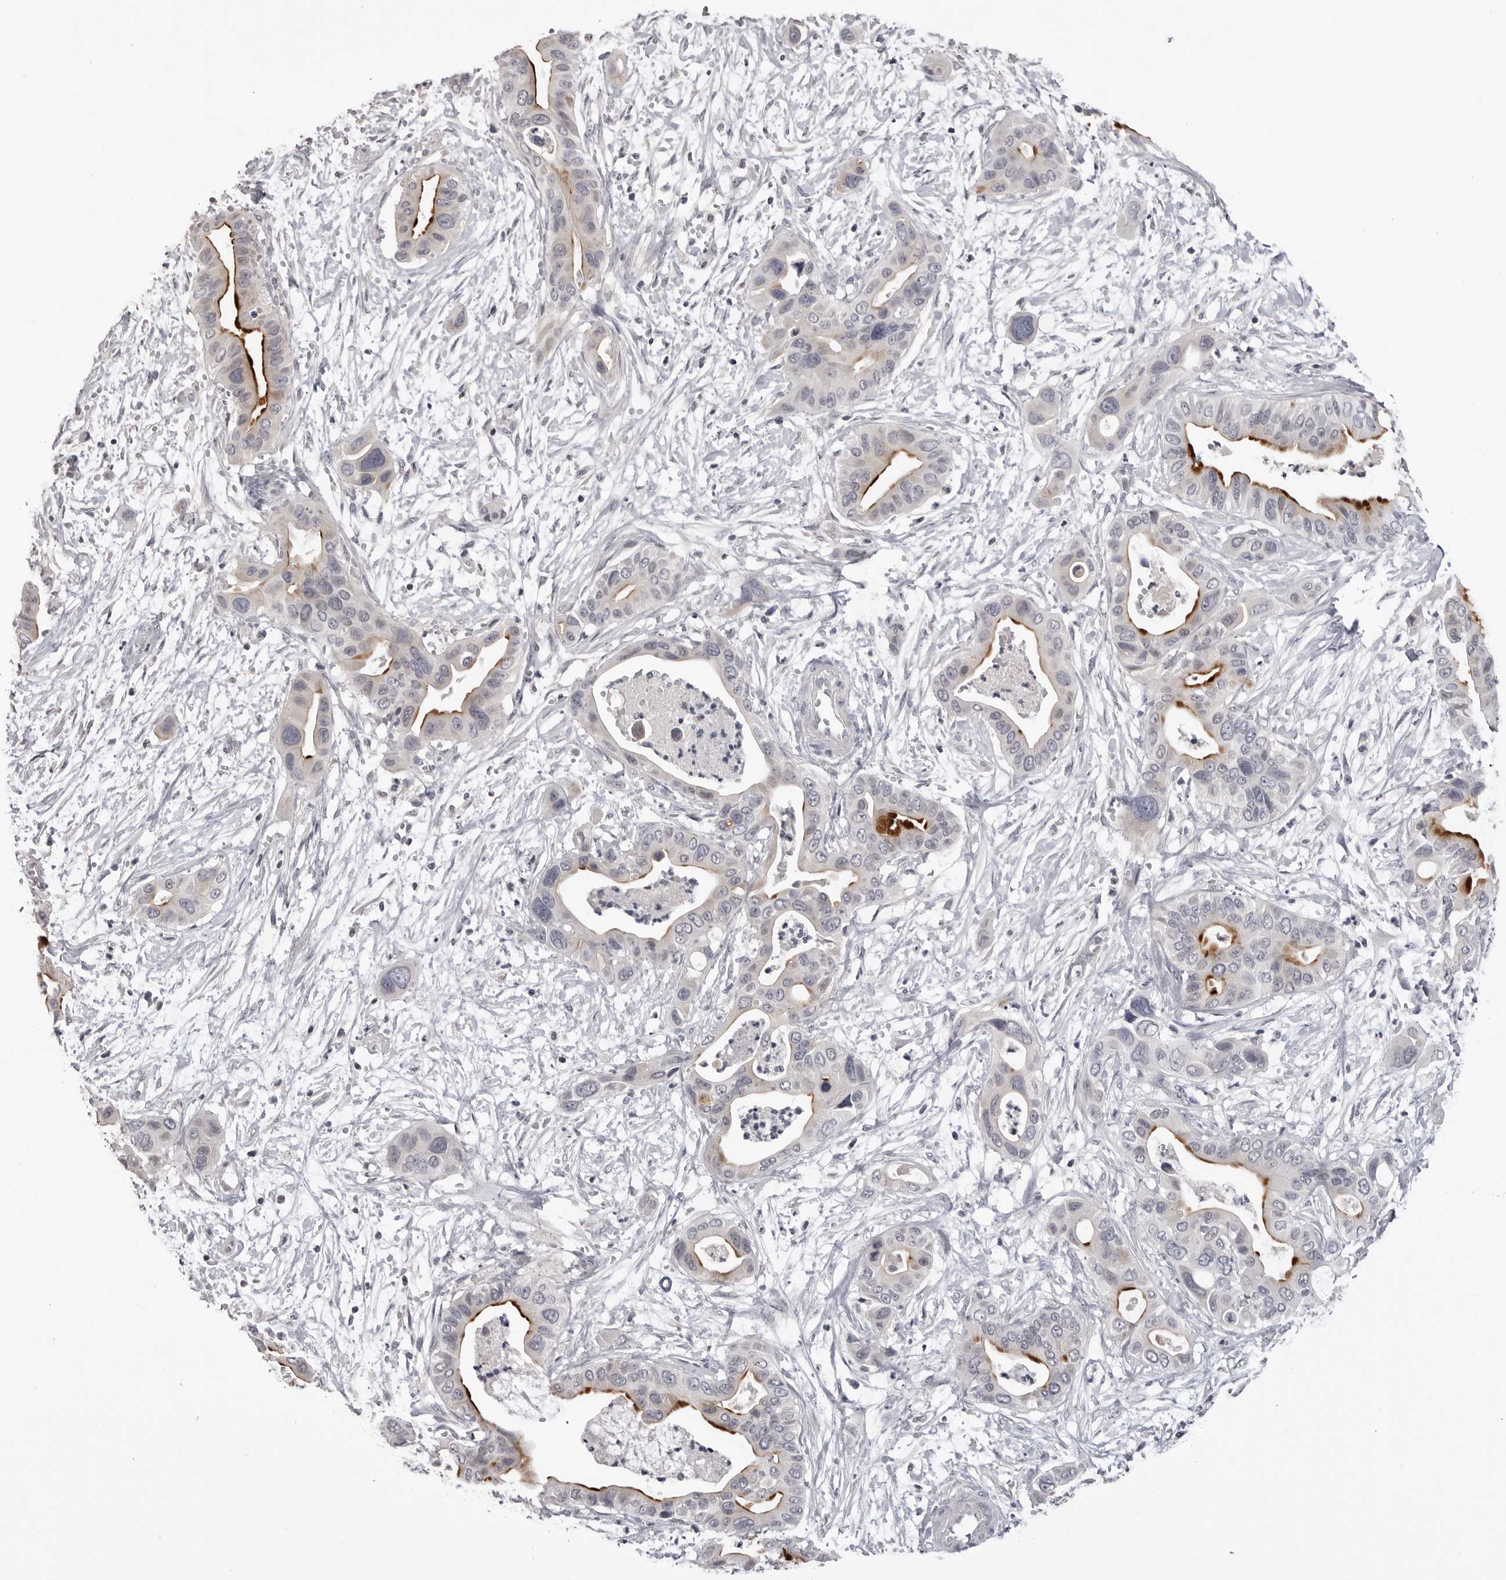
{"staining": {"intensity": "moderate", "quantity": "<25%", "location": "cytoplasmic/membranous"}, "tissue": "pancreatic cancer", "cell_type": "Tumor cells", "image_type": "cancer", "snomed": [{"axis": "morphology", "description": "Adenocarcinoma, NOS"}, {"axis": "topography", "description": "Pancreas"}], "caption": "Pancreatic cancer was stained to show a protein in brown. There is low levels of moderate cytoplasmic/membranous expression in approximately <25% of tumor cells. (IHC, brightfield microscopy, high magnification).", "gene": "GPN2", "patient": {"sex": "male", "age": 66}}